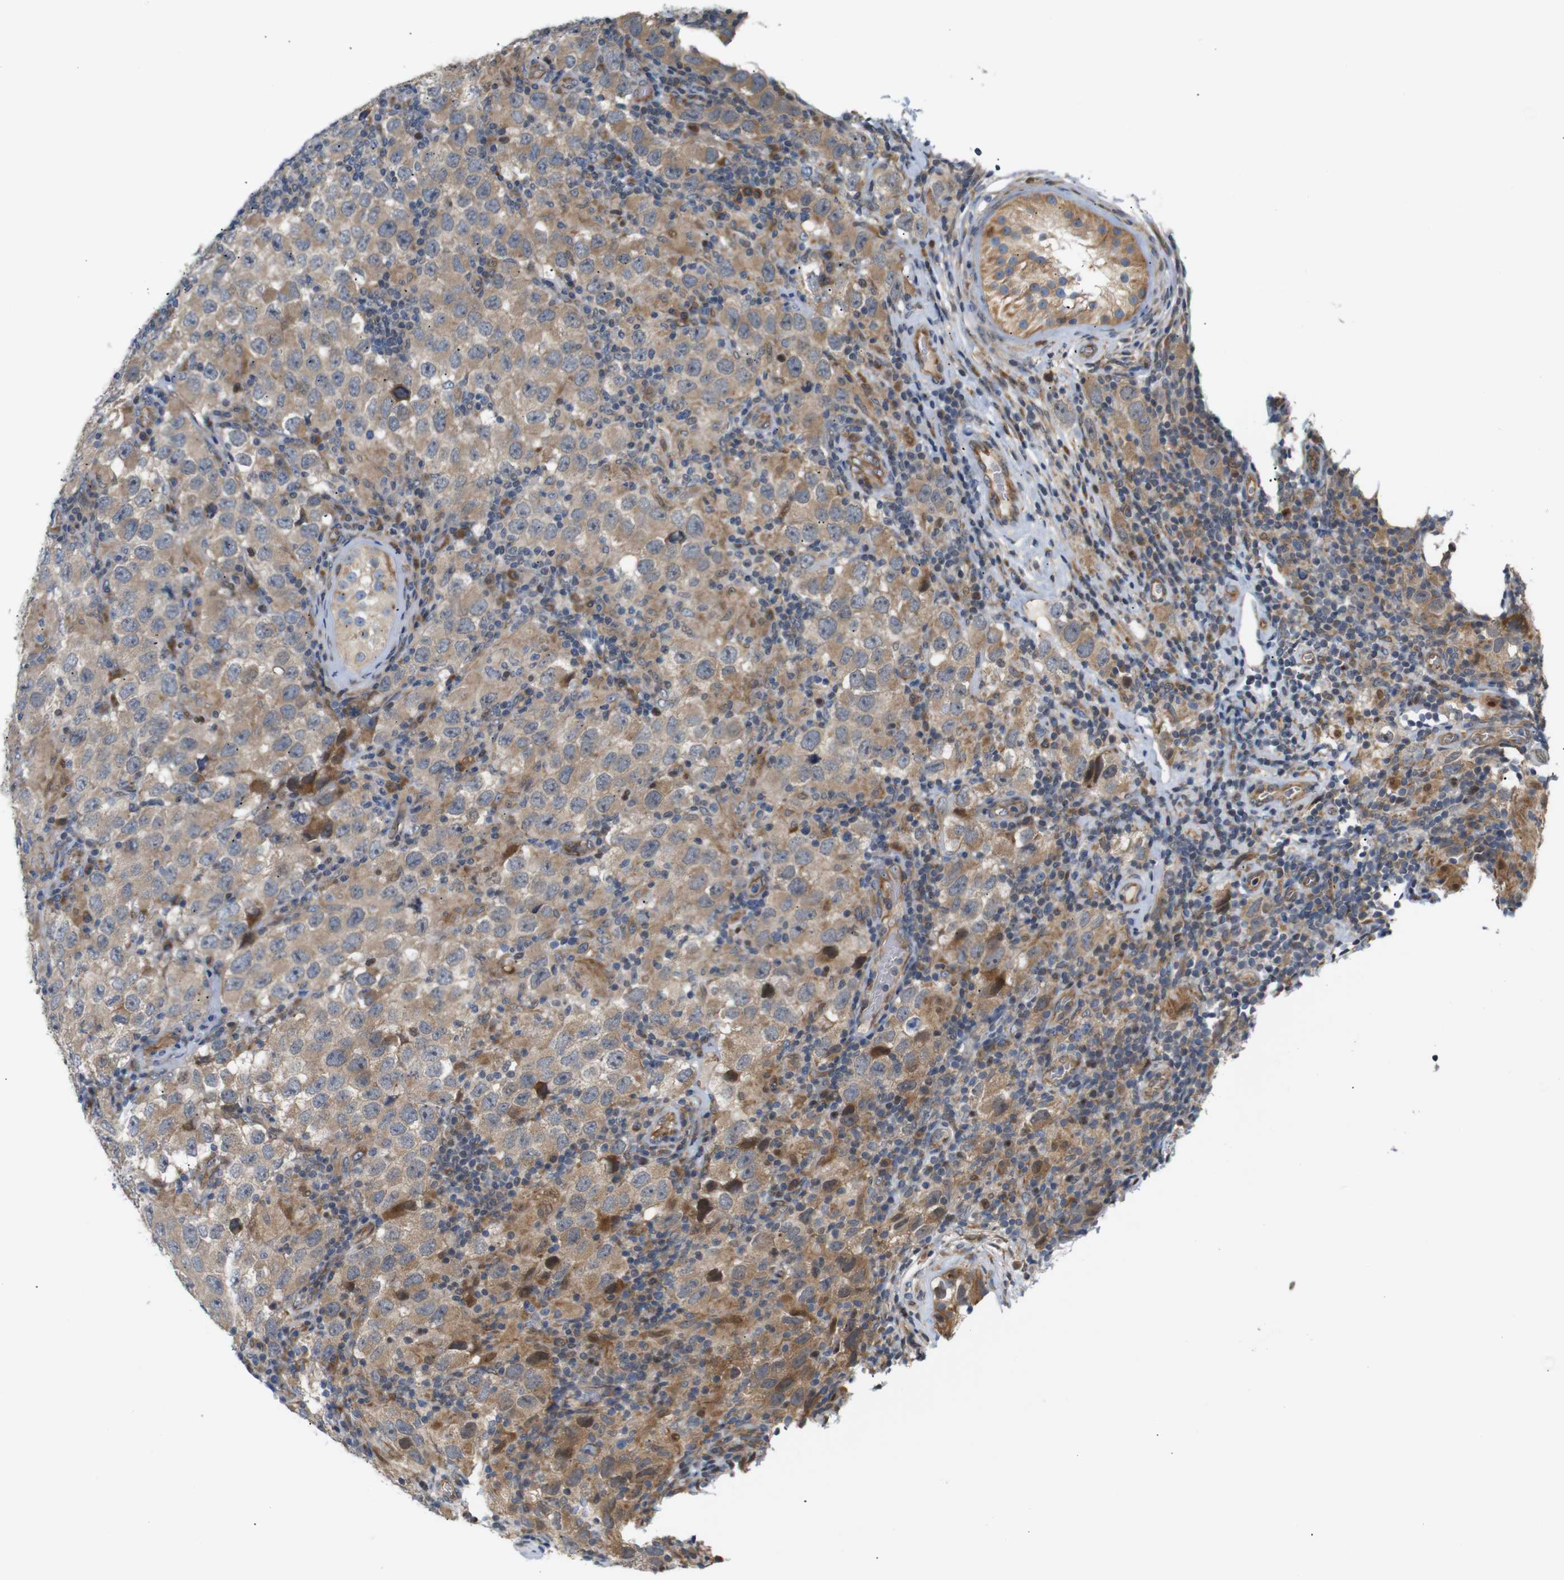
{"staining": {"intensity": "weak", "quantity": ">75%", "location": "cytoplasmic/membranous"}, "tissue": "testis cancer", "cell_type": "Tumor cells", "image_type": "cancer", "snomed": [{"axis": "morphology", "description": "Carcinoma, Embryonal, NOS"}, {"axis": "topography", "description": "Testis"}], "caption": "High-magnification brightfield microscopy of testis cancer stained with DAB (3,3'-diaminobenzidine) (brown) and counterstained with hematoxylin (blue). tumor cells exhibit weak cytoplasmic/membranous positivity is identified in approximately>75% of cells. (DAB IHC, brown staining for protein, blue staining for nuclei).", "gene": "RPTOR", "patient": {"sex": "male", "age": 21}}